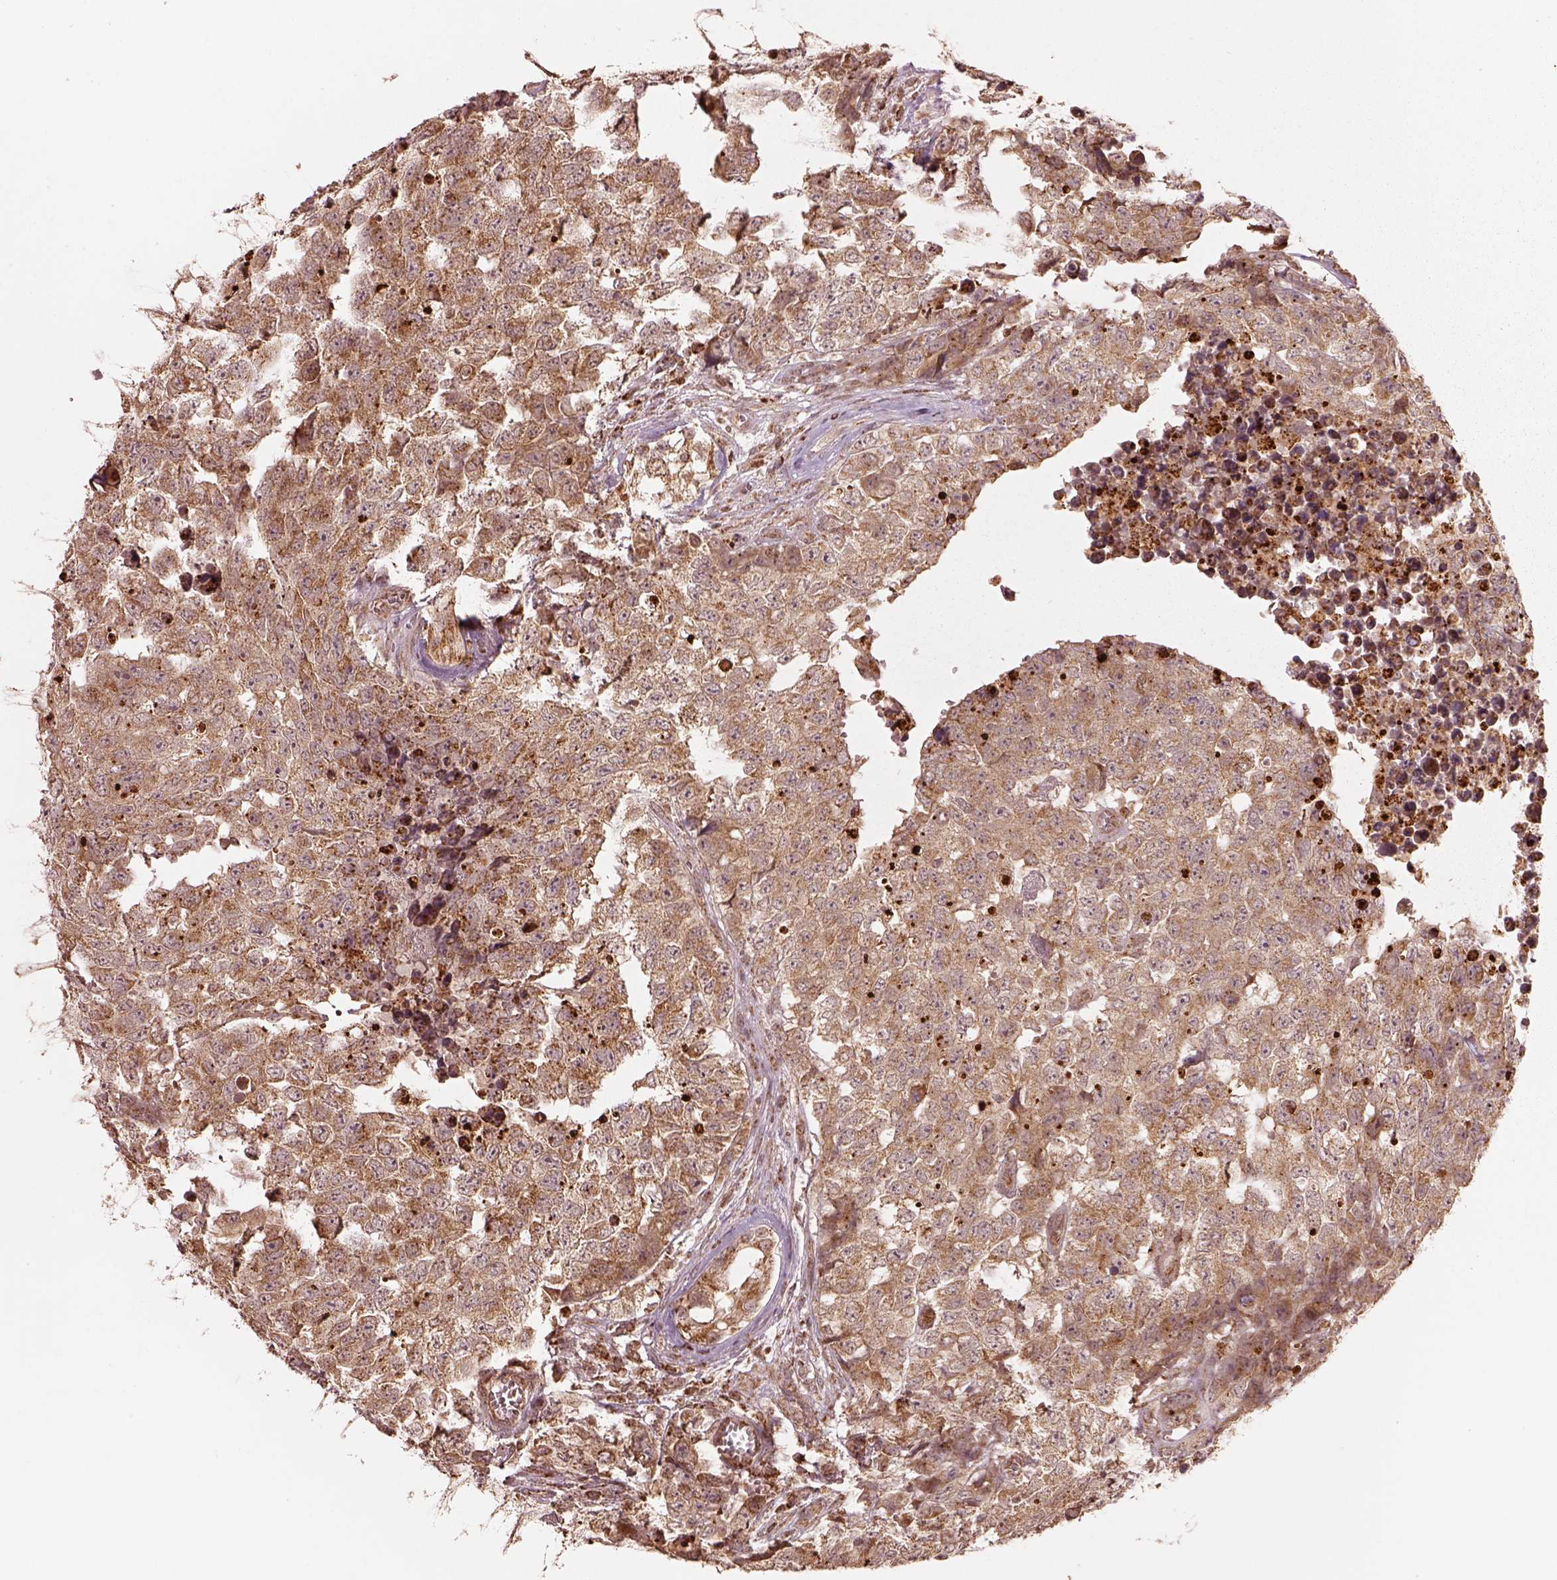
{"staining": {"intensity": "moderate", "quantity": ">75%", "location": "cytoplasmic/membranous"}, "tissue": "testis cancer", "cell_type": "Tumor cells", "image_type": "cancer", "snomed": [{"axis": "morphology", "description": "Carcinoma, Embryonal, NOS"}, {"axis": "topography", "description": "Testis"}], "caption": "Immunohistochemistry (DAB) staining of human testis embryonal carcinoma shows moderate cytoplasmic/membranous protein staining in about >75% of tumor cells.", "gene": "SEL1L3", "patient": {"sex": "male", "age": 23}}